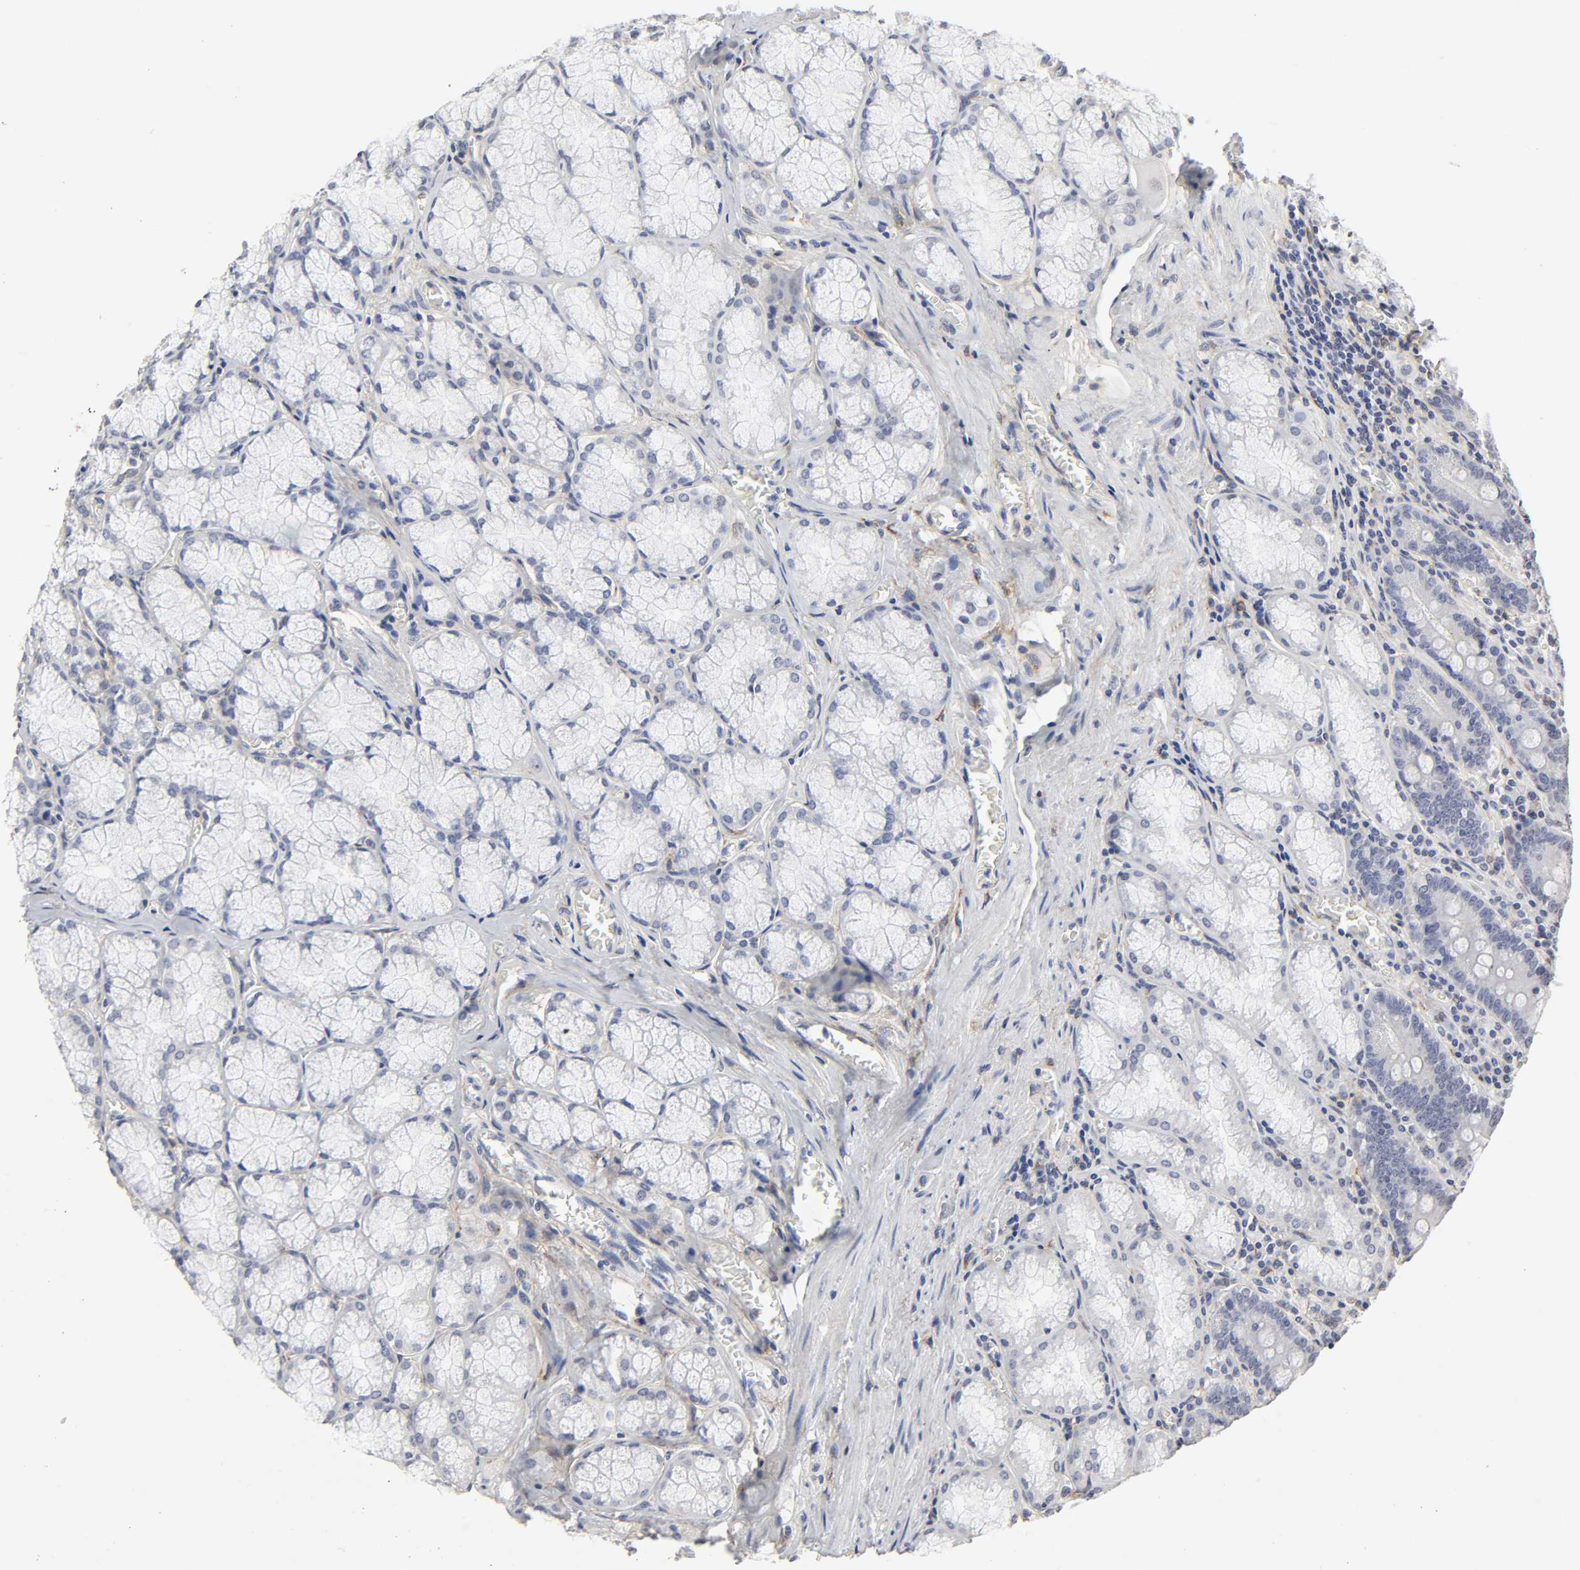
{"staining": {"intensity": "weak", "quantity": "<25%", "location": "cytoplasmic/membranous"}, "tissue": "stomach", "cell_type": "Glandular cells", "image_type": "normal", "snomed": [{"axis": "morphology", "description": "Normal tissue, NOS"}, {"axis": "topography", "description": "Stomach, lower"}], "caption": "Glandular cells show no significant protein staining in benign stomach. (Brightfield microscopy of DAB immunohistochemistry (IHC) at high magnification).", "gene": "LRP1", "patient": {"sex": "male", "age": 56}}